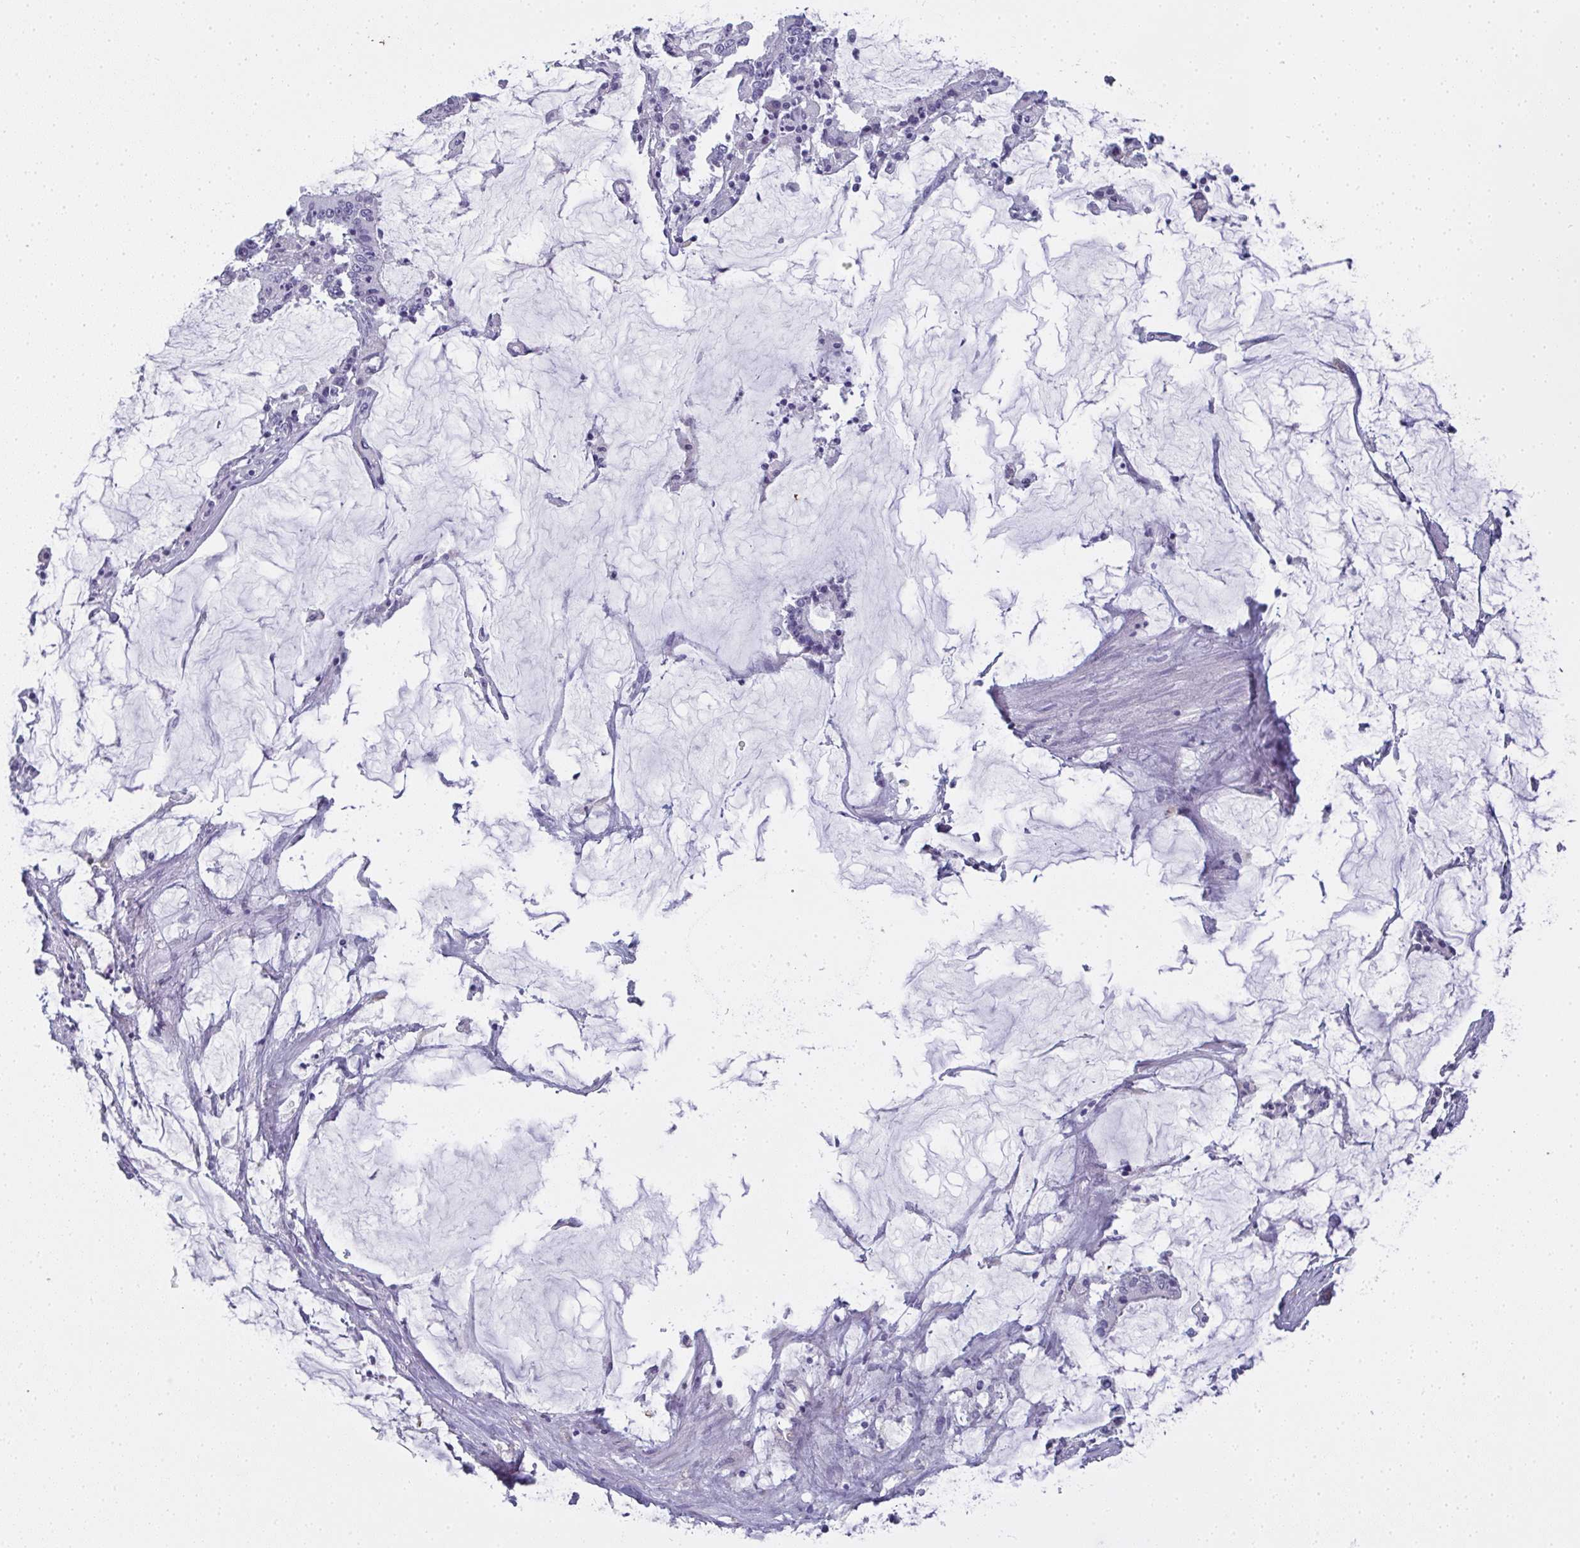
{"staining": {"intensity": "negative", "quantity": "none", "location": "none"}, "tissue": "stomach cancer", "cell_type": "Tumor cells", "image_type": "cancer", "snomed": [{"axis": "morphology", "description": "Adenocarcinoma, NOS"}, {"axis": "topography", "description": "Stomach, upper"}], "caption": "A photomicrograph of human stomach adenocarcinoma is negative for staining in tumor cells. The staining was performed using DAB to visualize the protein expression in brown, while the nuclei were stained in blue with hematoxylin (Magnification: 20x).", "gene": "SLC36A2", "patient": {"sex": "male", "age": 68}}